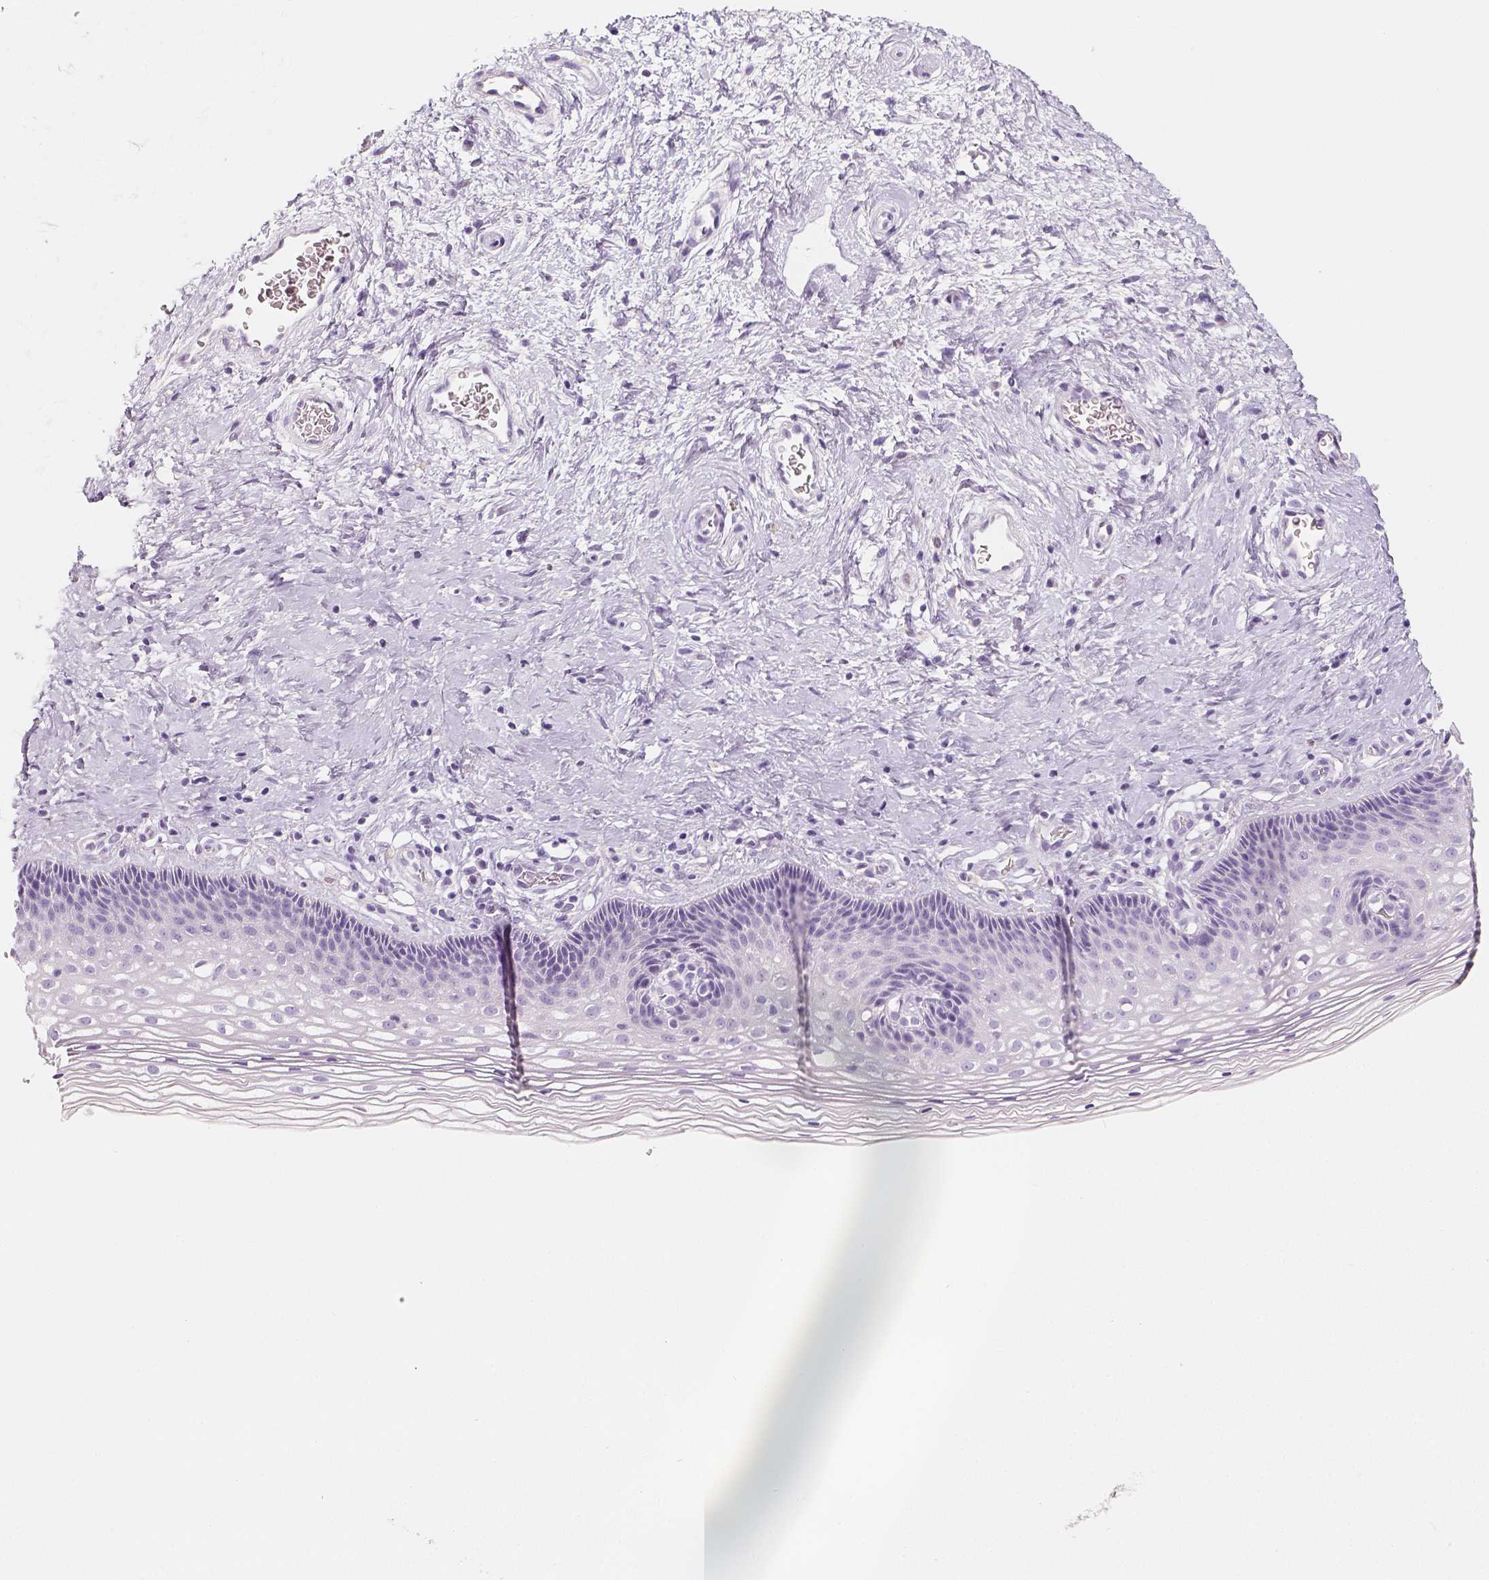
{"staining": {"intensity": "negative", "quantity": "none", "location": "none"}, "tissue": "cervix", "cell_type": "Squamous epithelial cells", "image_type": "normal", "snomed": [{"axis": "morphology", "description": "Normal tissue, NOS"}, {"axis": "topography", "description": "Cervix"}], "caption": "This image is of benign cervix stained with immunohistochemistry to label a protein in brown with the nuclei are counter-stained blue. There is no positivity in squamous epithelial cells. (DAB (3,3'-diaminobenzidine) immunohistochemistry (IHC) visualized using brightfield microscopy, high magnification).", "gene": "NECAB2", "patient": {"sex": "female", "age": 34}}